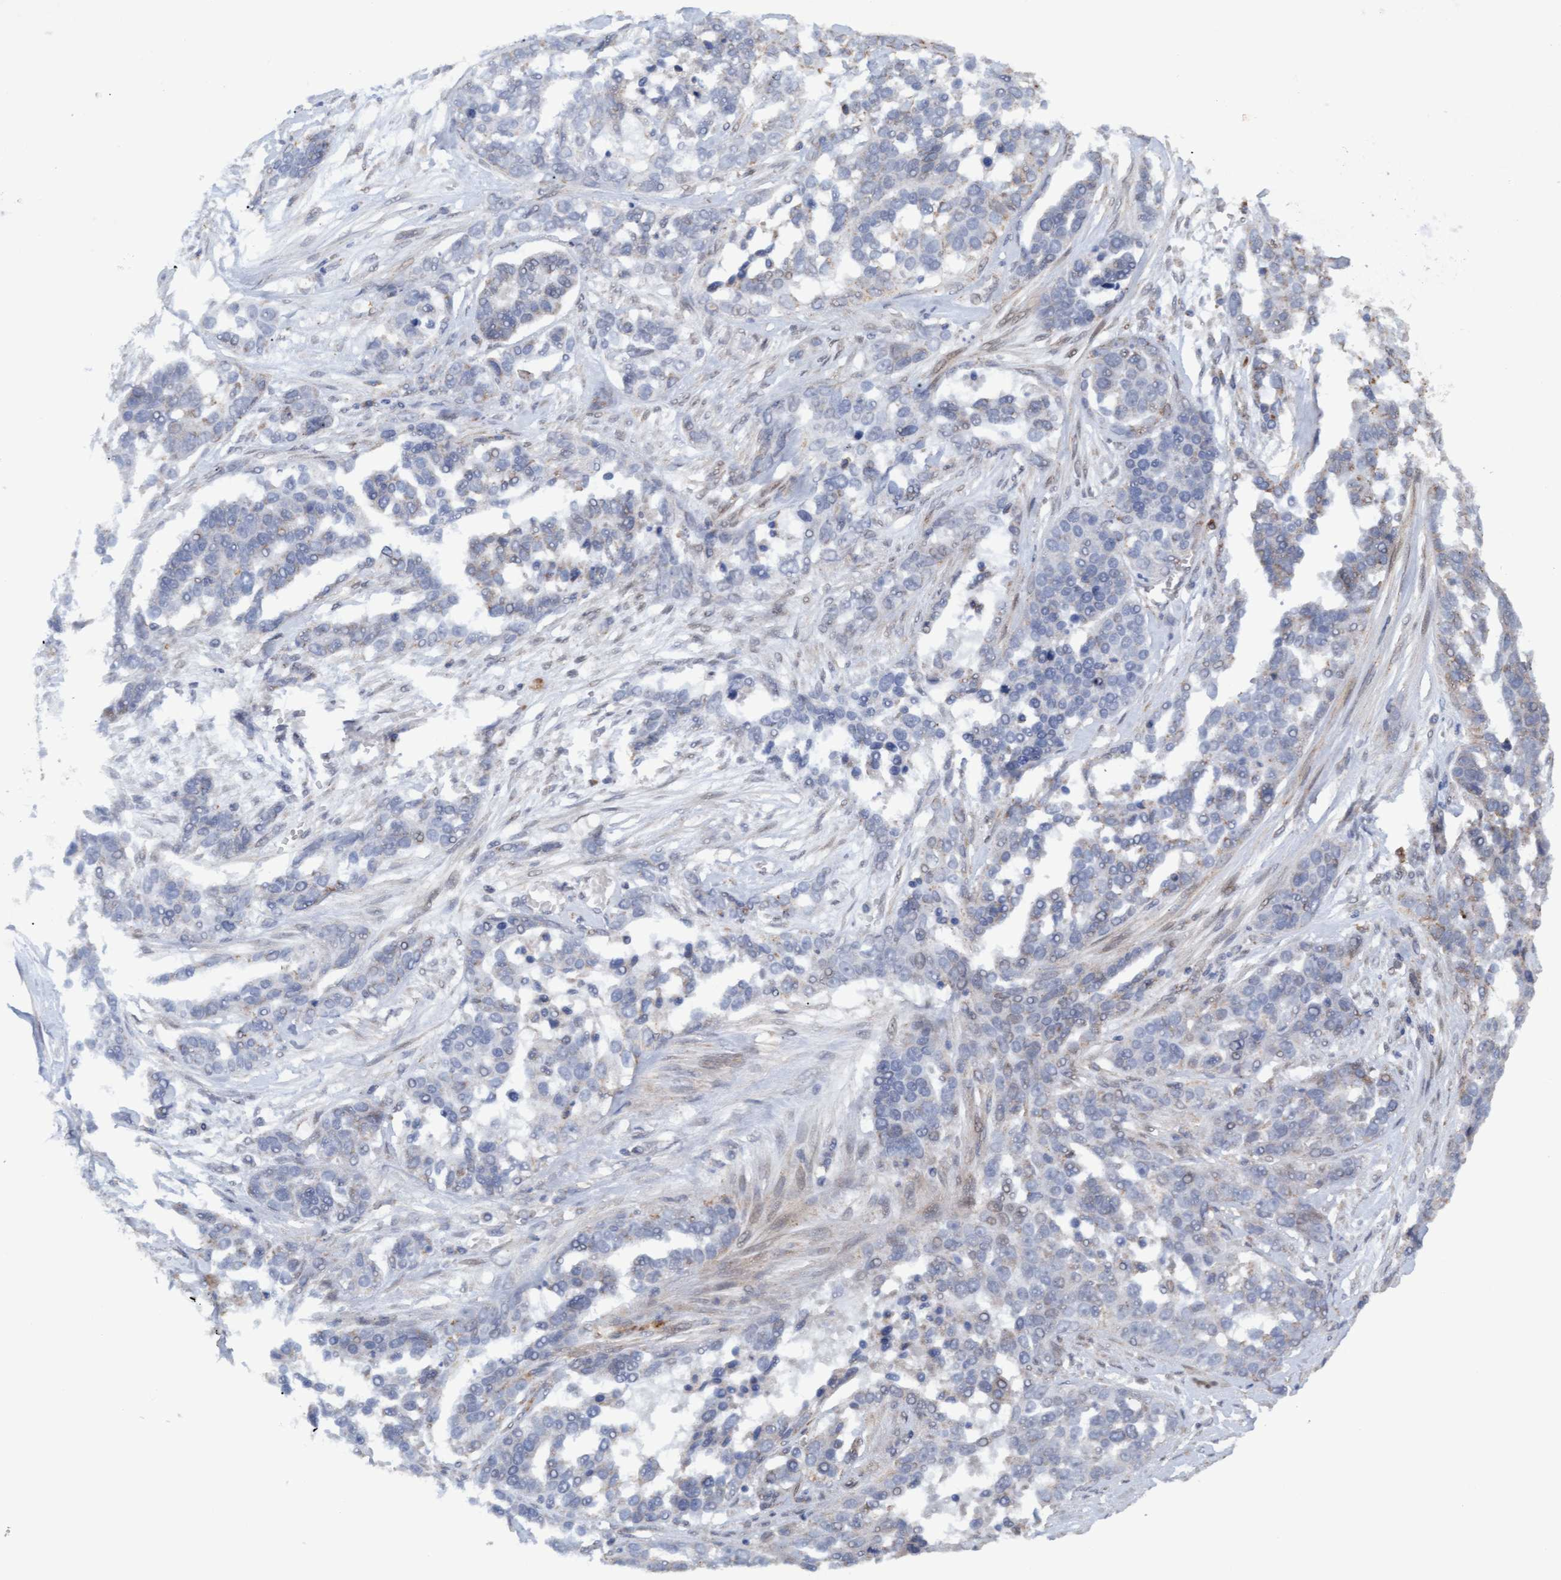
{"staining": {"intensity": "negative", "quantity": "none", "location": "none"}, "tissue": "ovarian cancer", "cell_type": "Tumor cells", "image_type": "cancer", "snomed": [{"axis": "morphology", "description": "Cystadenocarcinoma, serous, NOS"}, {"axis": "topography", "description": "Ovary"}], "caption": "IHC histopathology image of neoplastic tissue: human ovarian serous cystadenocarcinoma stained with DAB (3,3'-diaminobenzidine) displays no significant protein positivity in tumor cells.", "gene": "MGLL", "patient": {"sex": "female", "age": 44}}